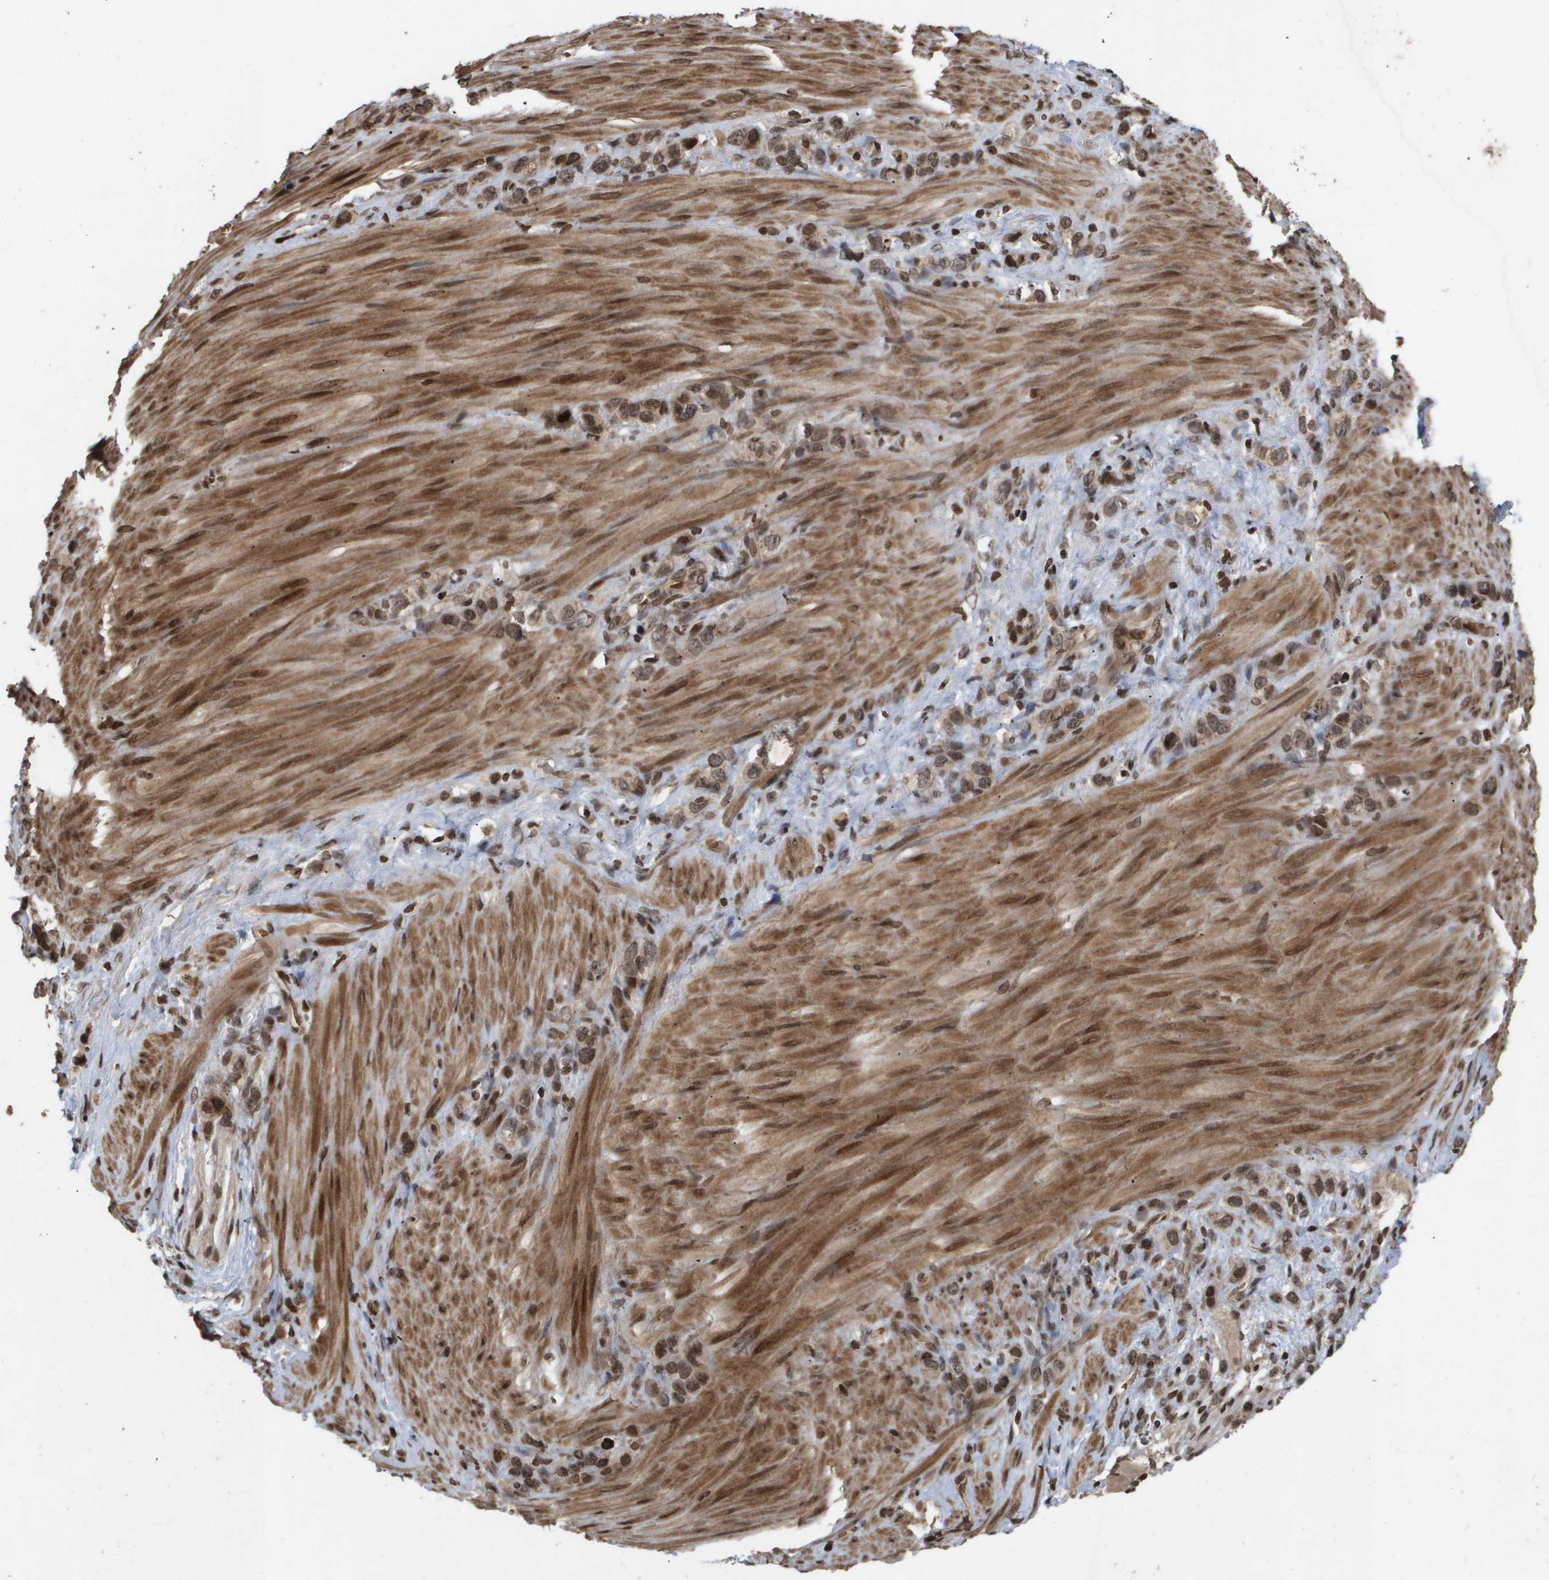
{"staining": {"intensity": "weak", "quantity": ">75%", "location": "cytoplasmic/membranous,nuclear"}, "tissue": "stomach cancer", "cell_type": "Tumor cells", "image_type": "cancer", "snomed": [{"axis": "morphology", "description": "Adenocarcinoma, NOS"}, {"axis": "morphology", "description": "Adenocarcinoma, High grade"}, {"axis": "topography", "description": "Stomach, upper"}, {"axis": "topography", "description": "Stomach, lower"}], "caption": "Immunohistochemistry (DAB) staining of human stomach cancer demonstrates weak cytoplasmic/membranous and nuclear protein staining in about >75% of tumor cells.", "gene": "HSPA6", "patient": {"sex": "female", "age": 65}}